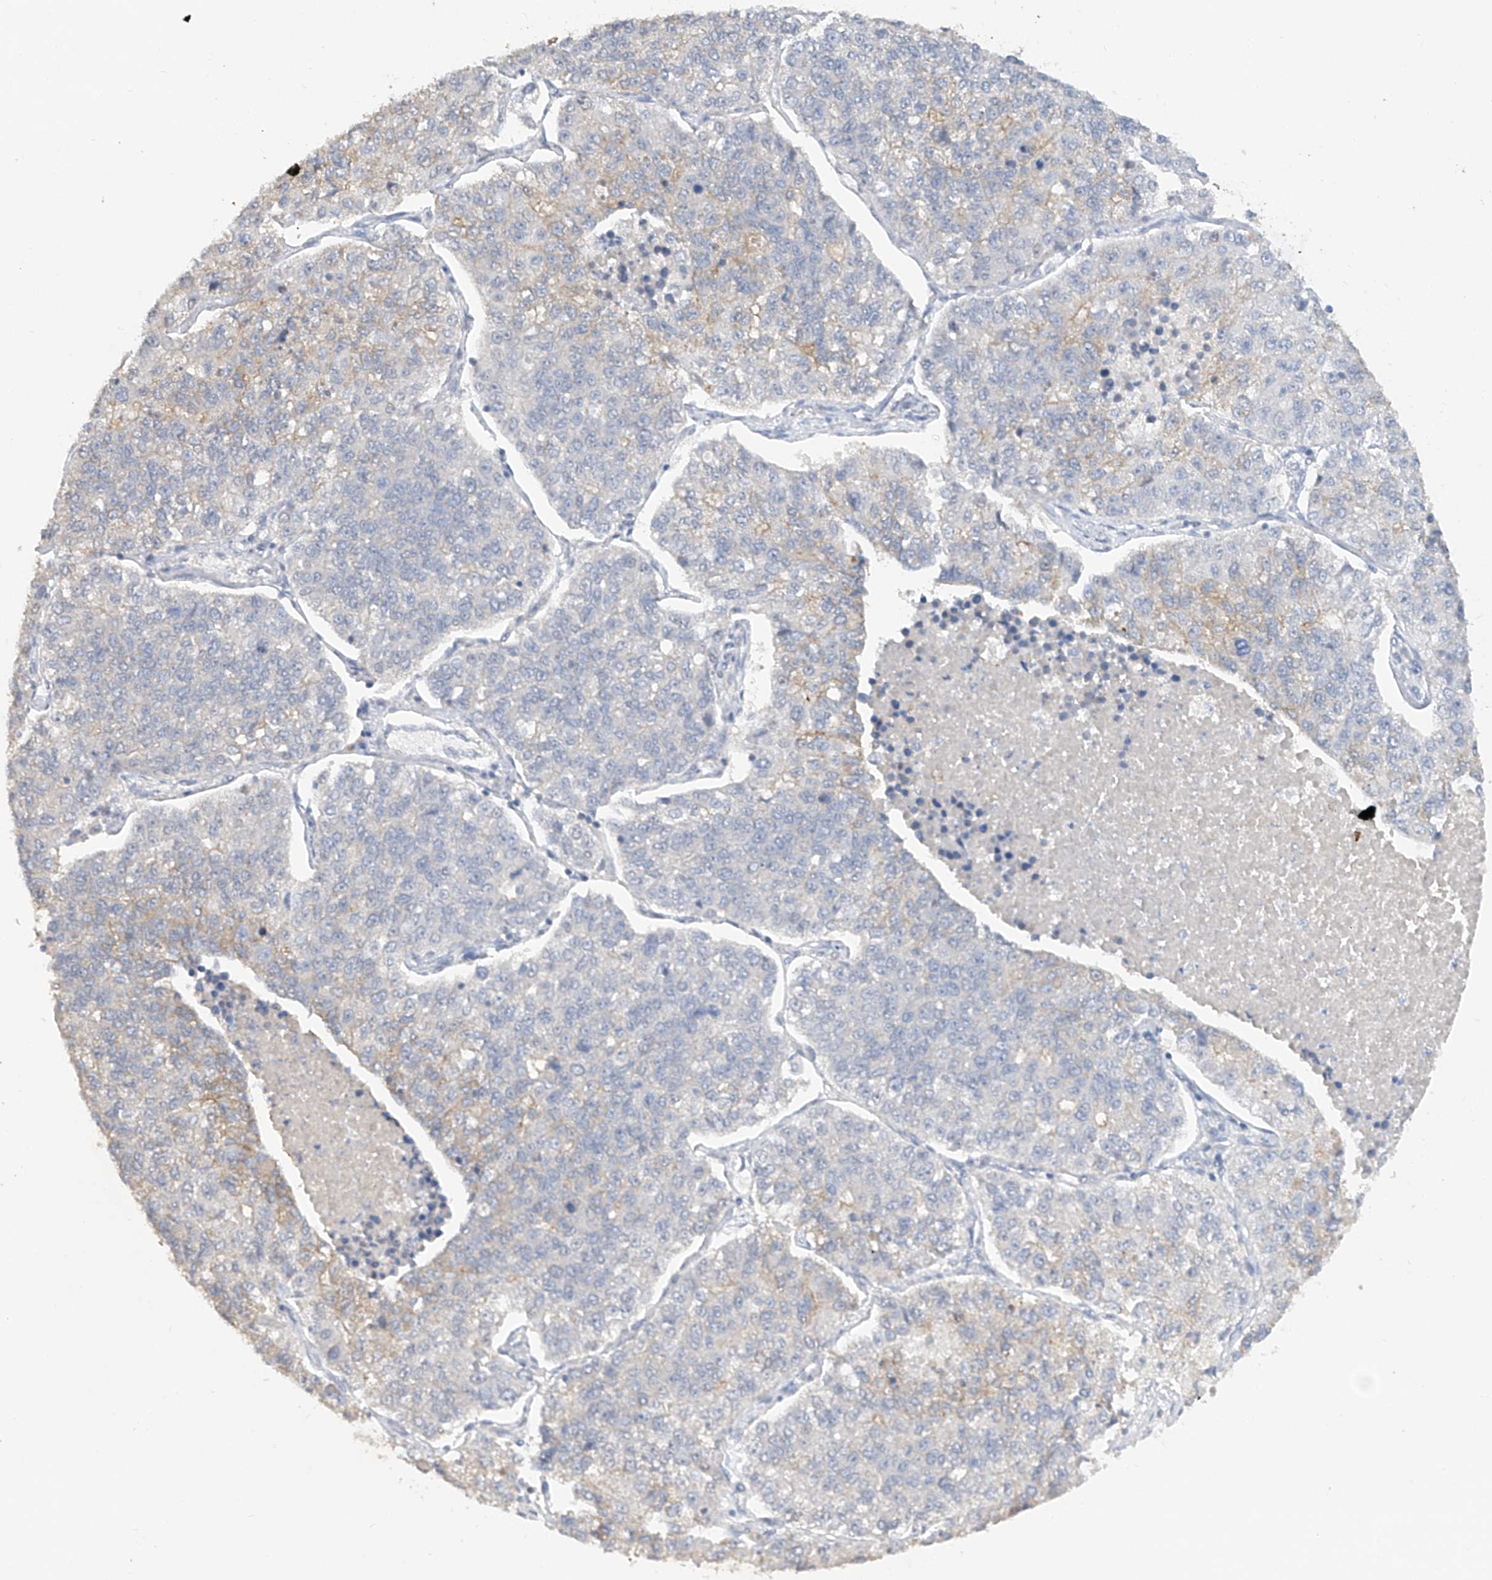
{"staining": {"intensity": "moderate", "quantity": "<25%", "location": "cytoplasmic/membranous"}, "tissue": "lung cancer", "cell_type": "Tumor cells", "image_type": "cancer", "snomed": [{"axis": "morphology", "description": "Adenocarcinoma, NOS"}, {"axis": "topography", "description": "Lung"}], "caption": "Adenocarcinoma (lung) was stained to show a protein in brown. There is low levels of moderate cytoplasmic/membranous expression in about <25% of tumor cells.", "gene": "HAS3", "patient": {"sex": "male", "age": 49}}